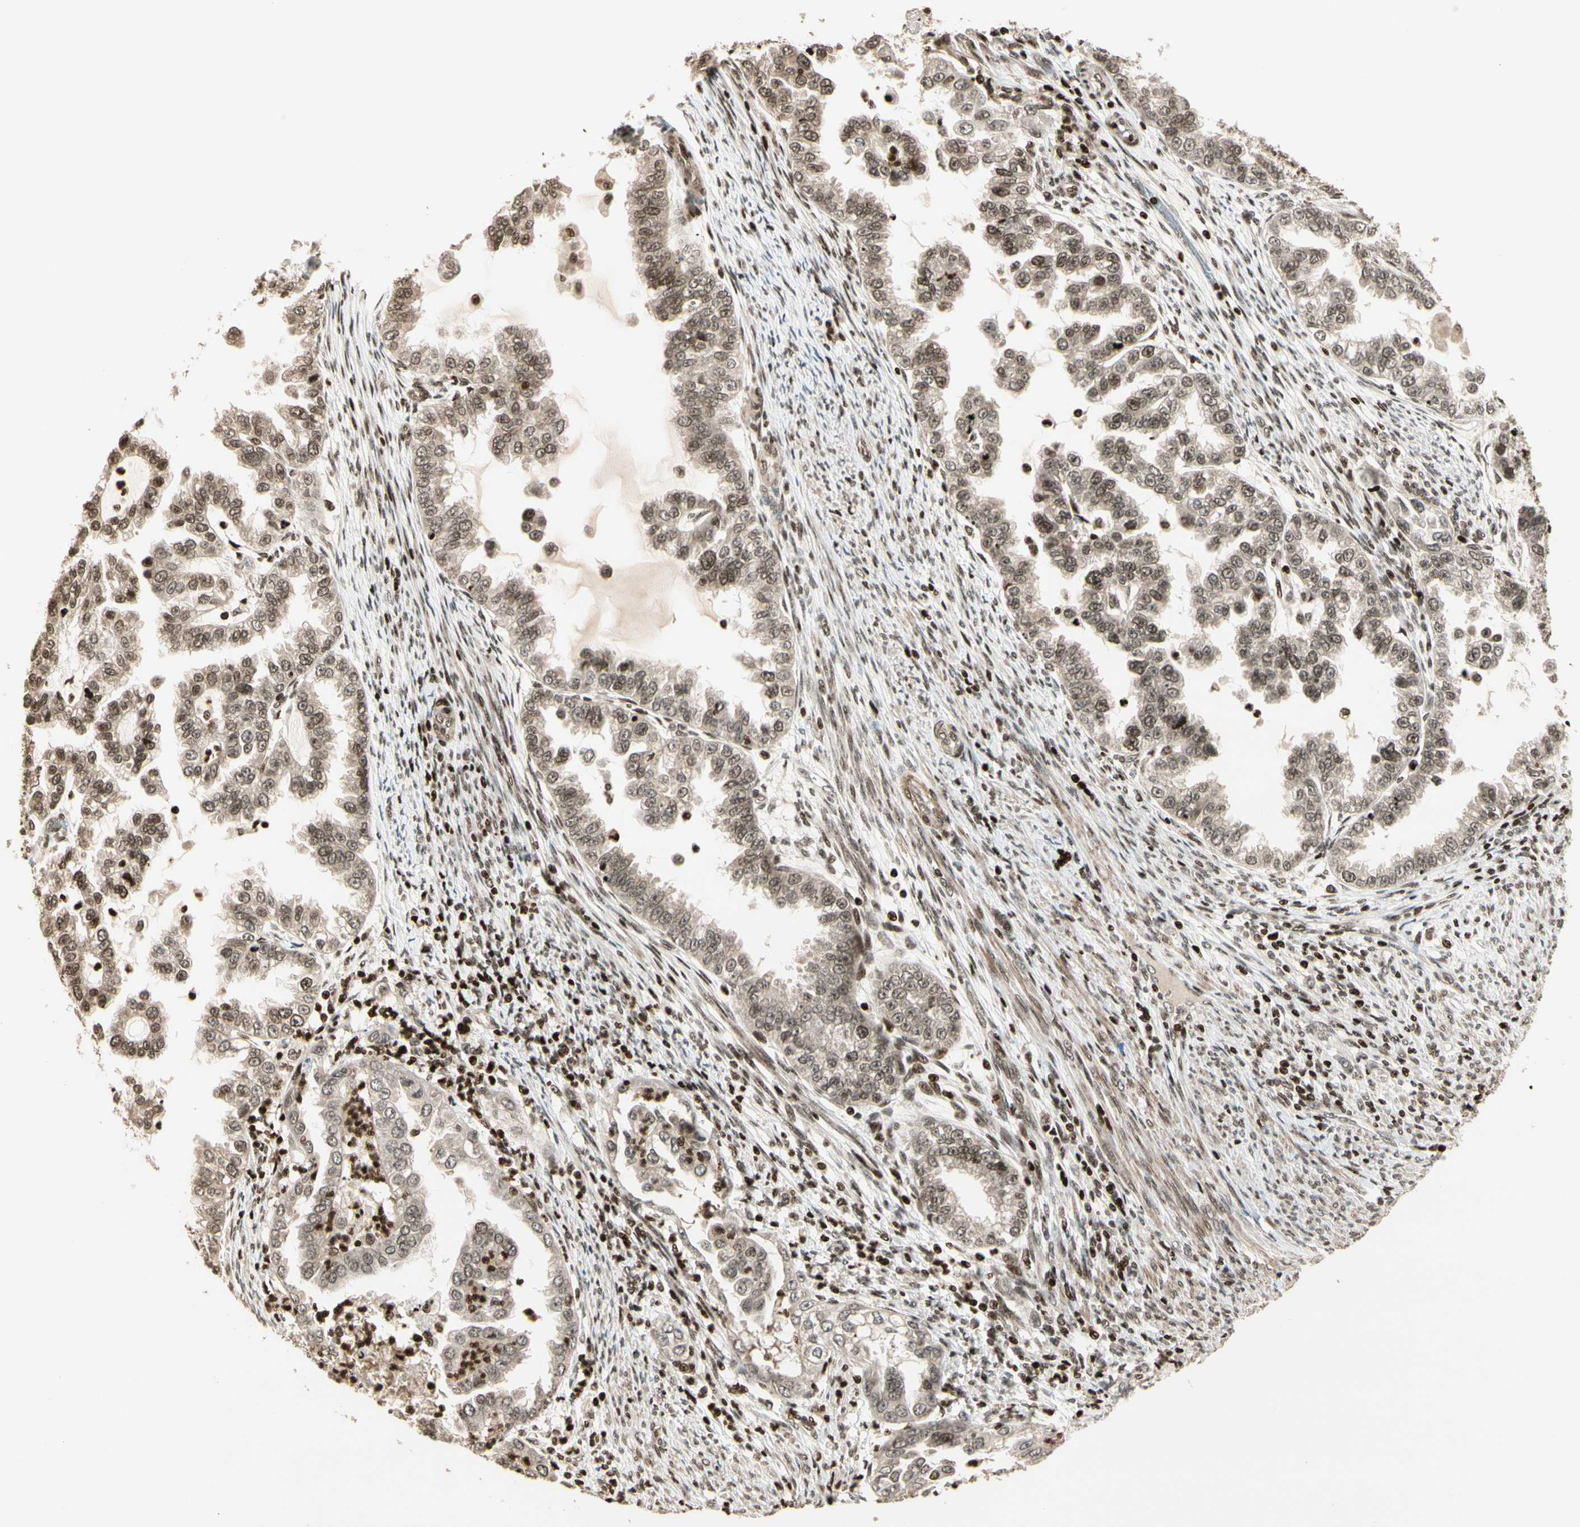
{"staining": {"intensity": "weak", "quantity": ">75%", "location": "nuclear"}, "tissue": "endometrial cancer", "cell_type": "Tumor cells", "image_type": "cancer", "snomed": [{"axis": "morphology", "description": "Adenocarcinoma, NOS"}, {"axis": "topography", "description": "Endometrium"}], "caption": "This micrograph displays immunohistochemistry staining of human endometrial cancer (adenocarcinoma), with low weak nuclear staining in about >75% of tumor cells.", "gene": "TSHZ3", "patient": {"sex": "female", "age": 85}}